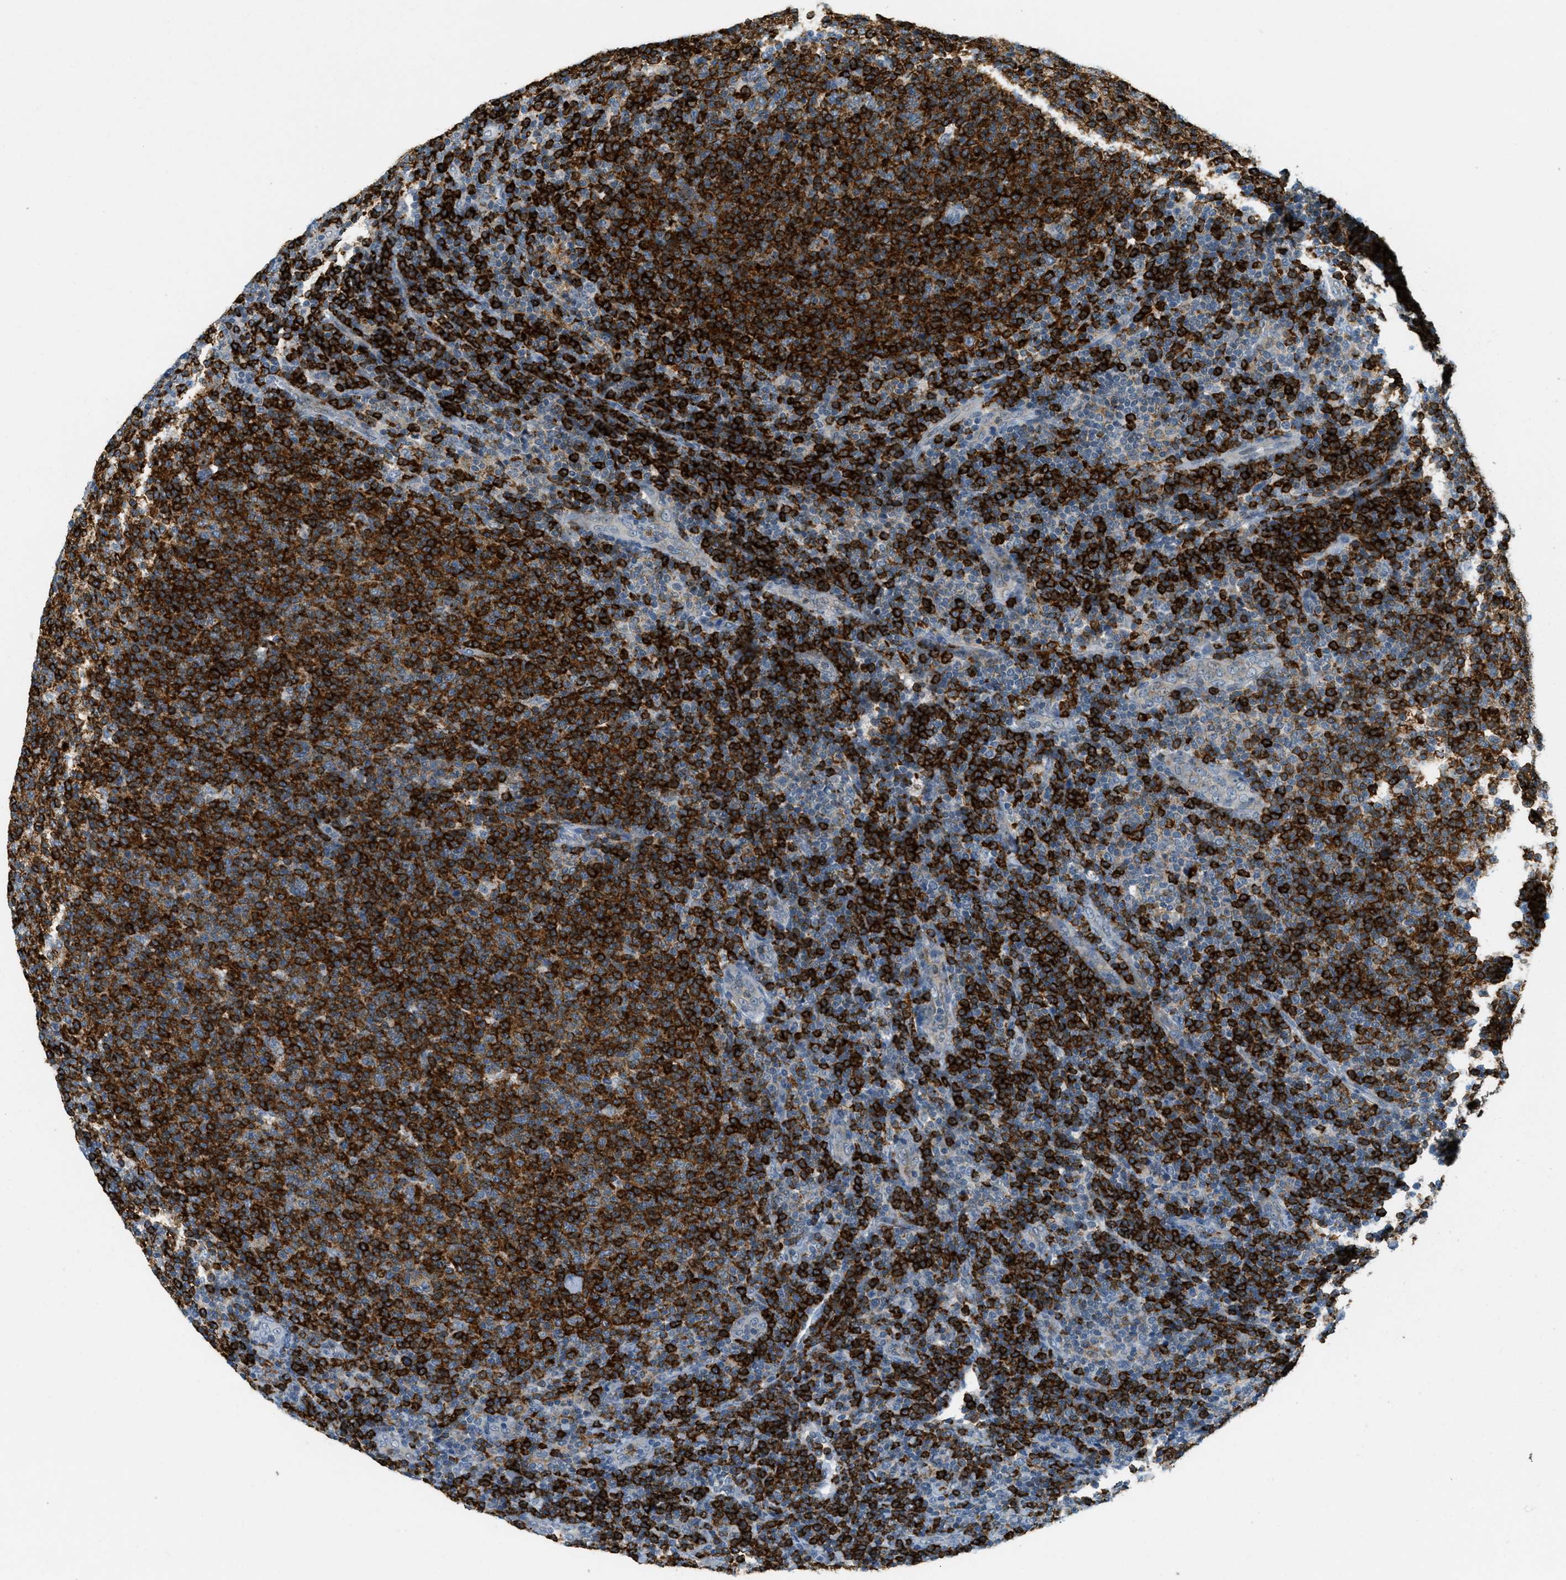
{"staining": {"intensity": "strong", "quantity": ">75%", "location": "cytoplasmic/membranous"}, "tissue": "lymphoma", "cell_type": "Tumor cells", "image_type": "cancer", "snomed": [{"axis": "morphology", "description": "Malignant lymphoma, non-Hodgkin's type, Low grade"}, {"axis": "topography", "description": "Lymph node"}], "caption": "The image shows immunohistochemical staining of lymphoma. There is strong cytoplasmic/membranous positivity is identified in about >75% of tumor cells.", "gene": "FYN", "patient": {"sex": "male", "age": 66}}